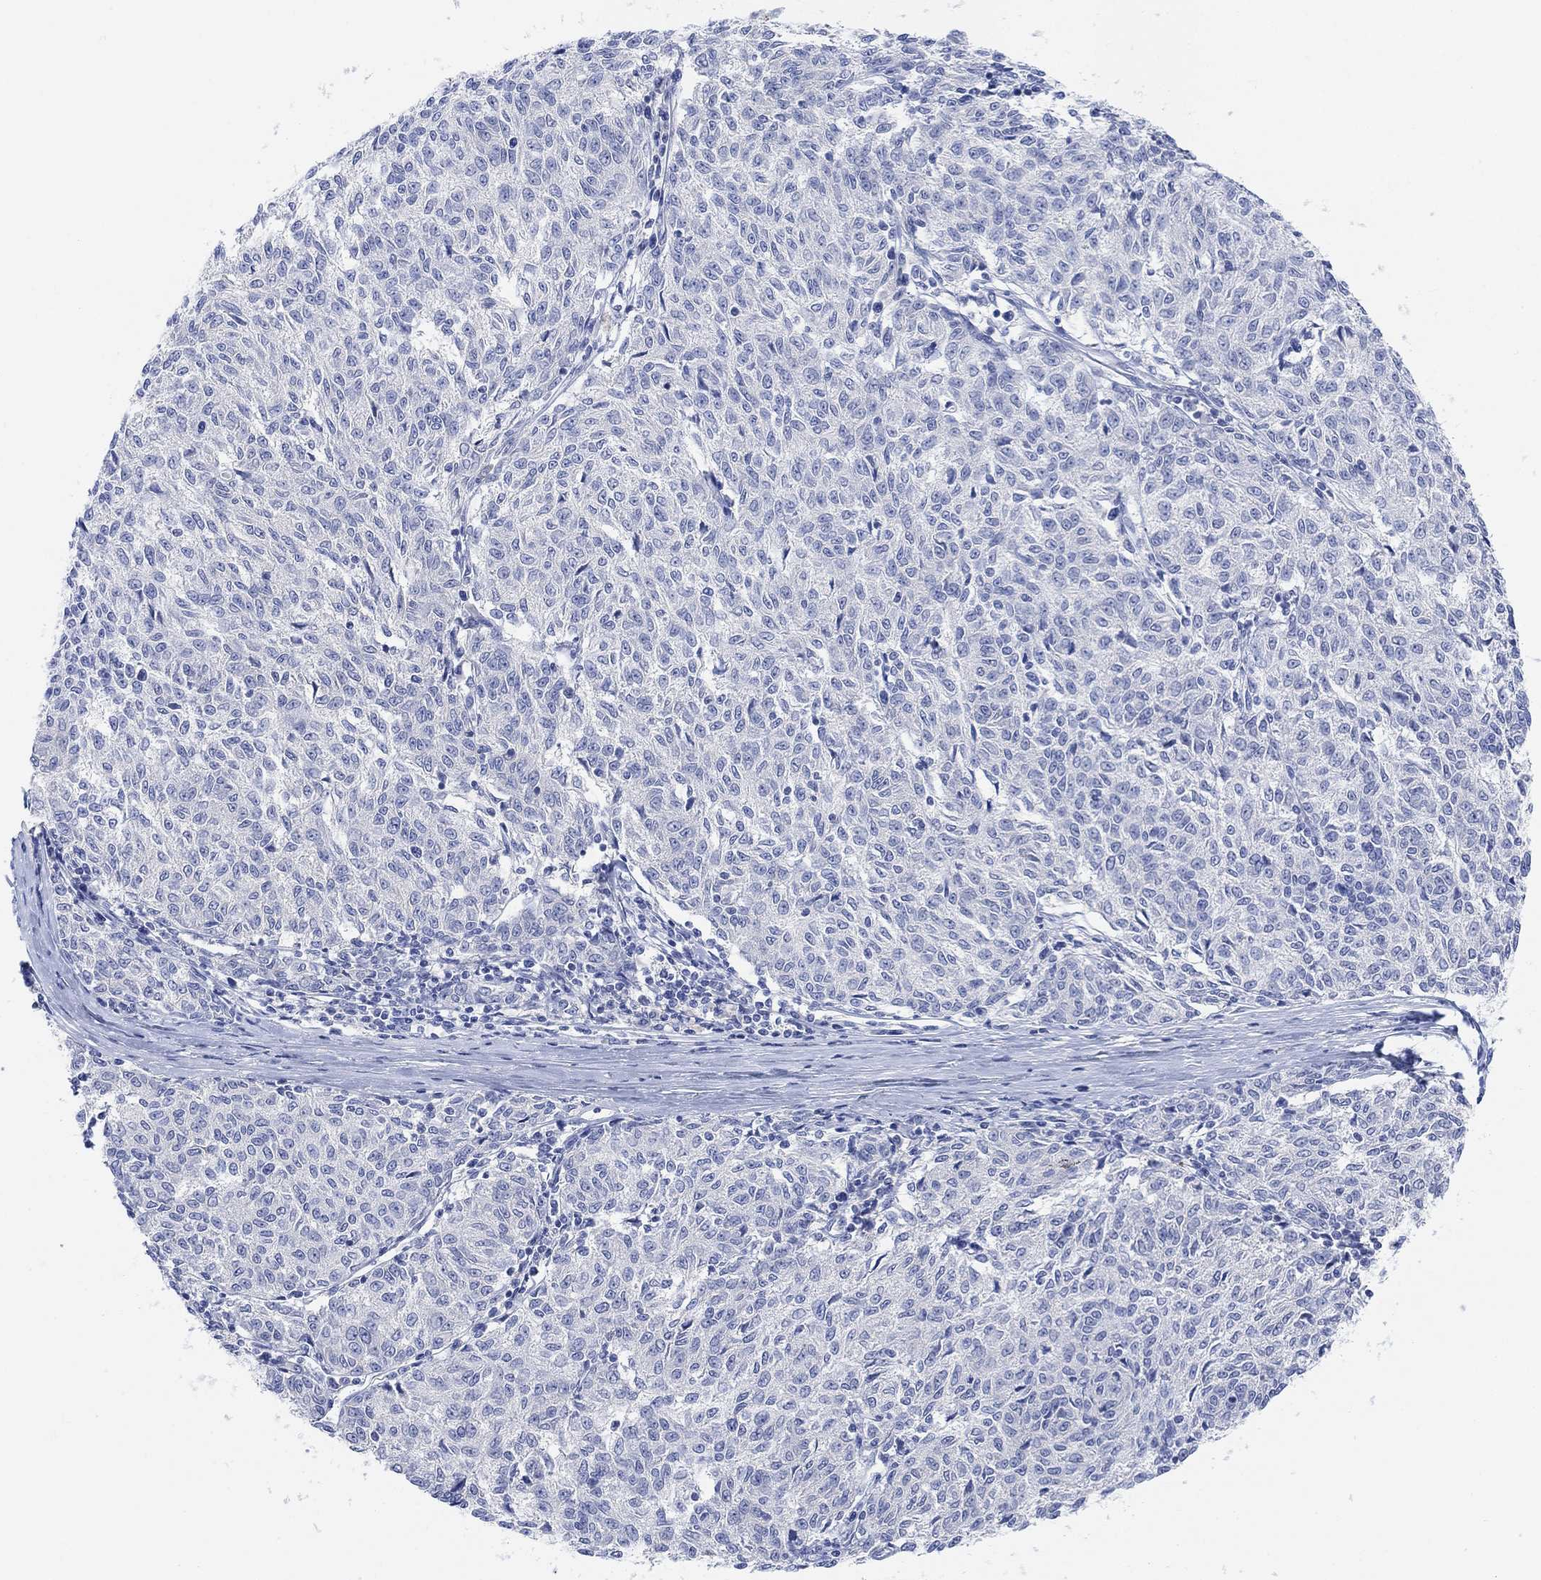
{"staining": {"intensity": "negative", "quantity": "none", "location": "none"}, "tissue": "melanoma", "cell_type": "Tumor cells", "image_type": "cancer", "snomed": [{"axis": "morphology", "description": "Malignant melanoma, NOS"}, {"axis": "topography", "description": "Skin"}], "caption": "DAB immunohistochemical staining of malignant melanoma displays no significant expression in tumor cells. (Brightfield microscopy of DAB IHC at high magnification).", "gene": "RIMS1", "patient": {"sex": "female", "age": 72}}